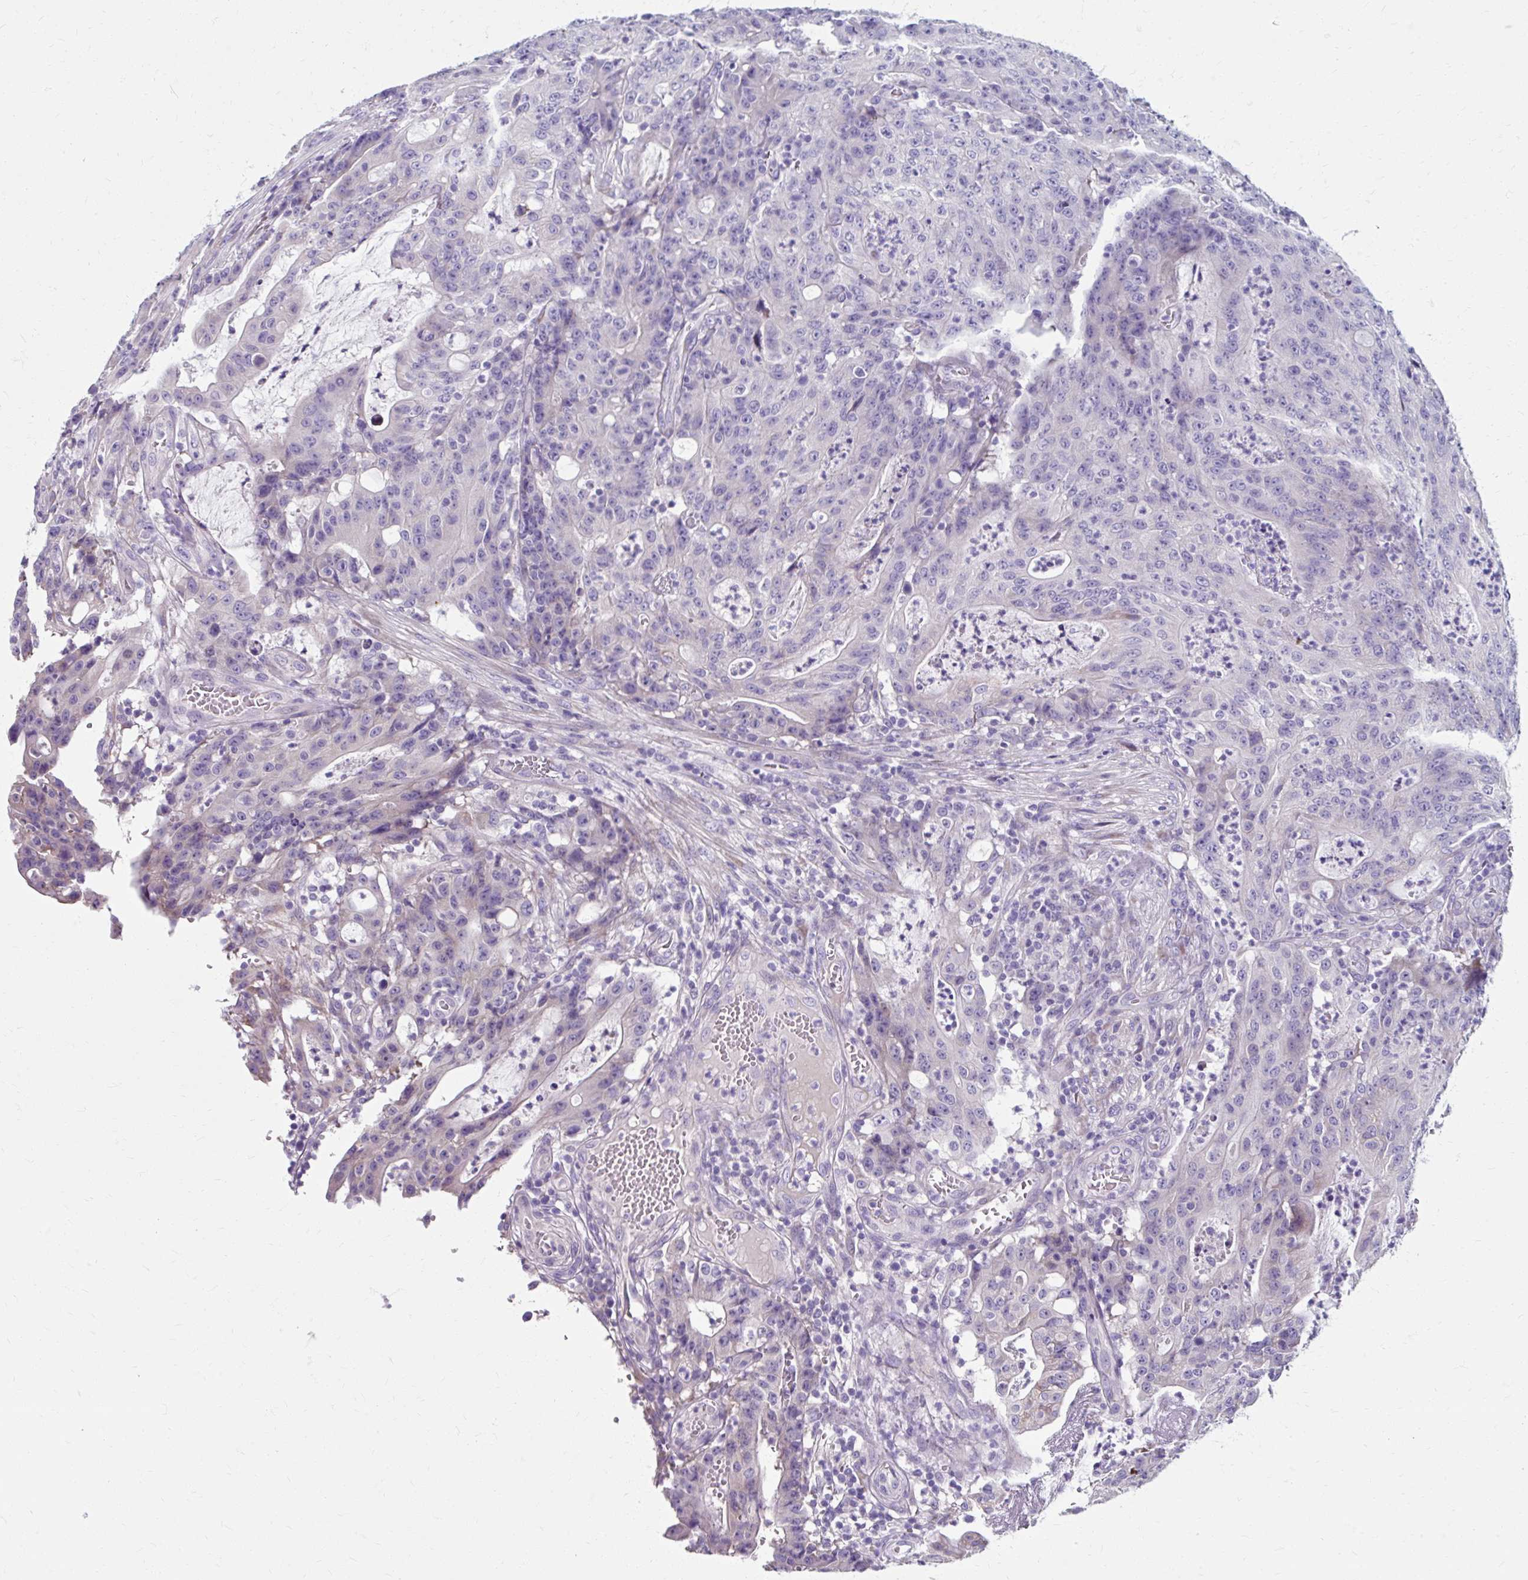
{"staining": {"intensity": "negative", "quantity": "none", "location": "none"}, "tissue": "colorectal cancer", "cell_type": "Tumor cells", "image_type": "cancer", "snomed": [{"axis": "morphology", "description": "Adenocarcinoma, NOS"}, {"axis": "topography", "description": "Colon"}], "caption": "This is a micrograph of IHC staining of colorectal adenocarcinoma, which shows no expression in tumor cells. (DAB immunohistochemistry, high magnification).", "gene": "ZNF555", "patient": {"sex": "male", "age": 83}}